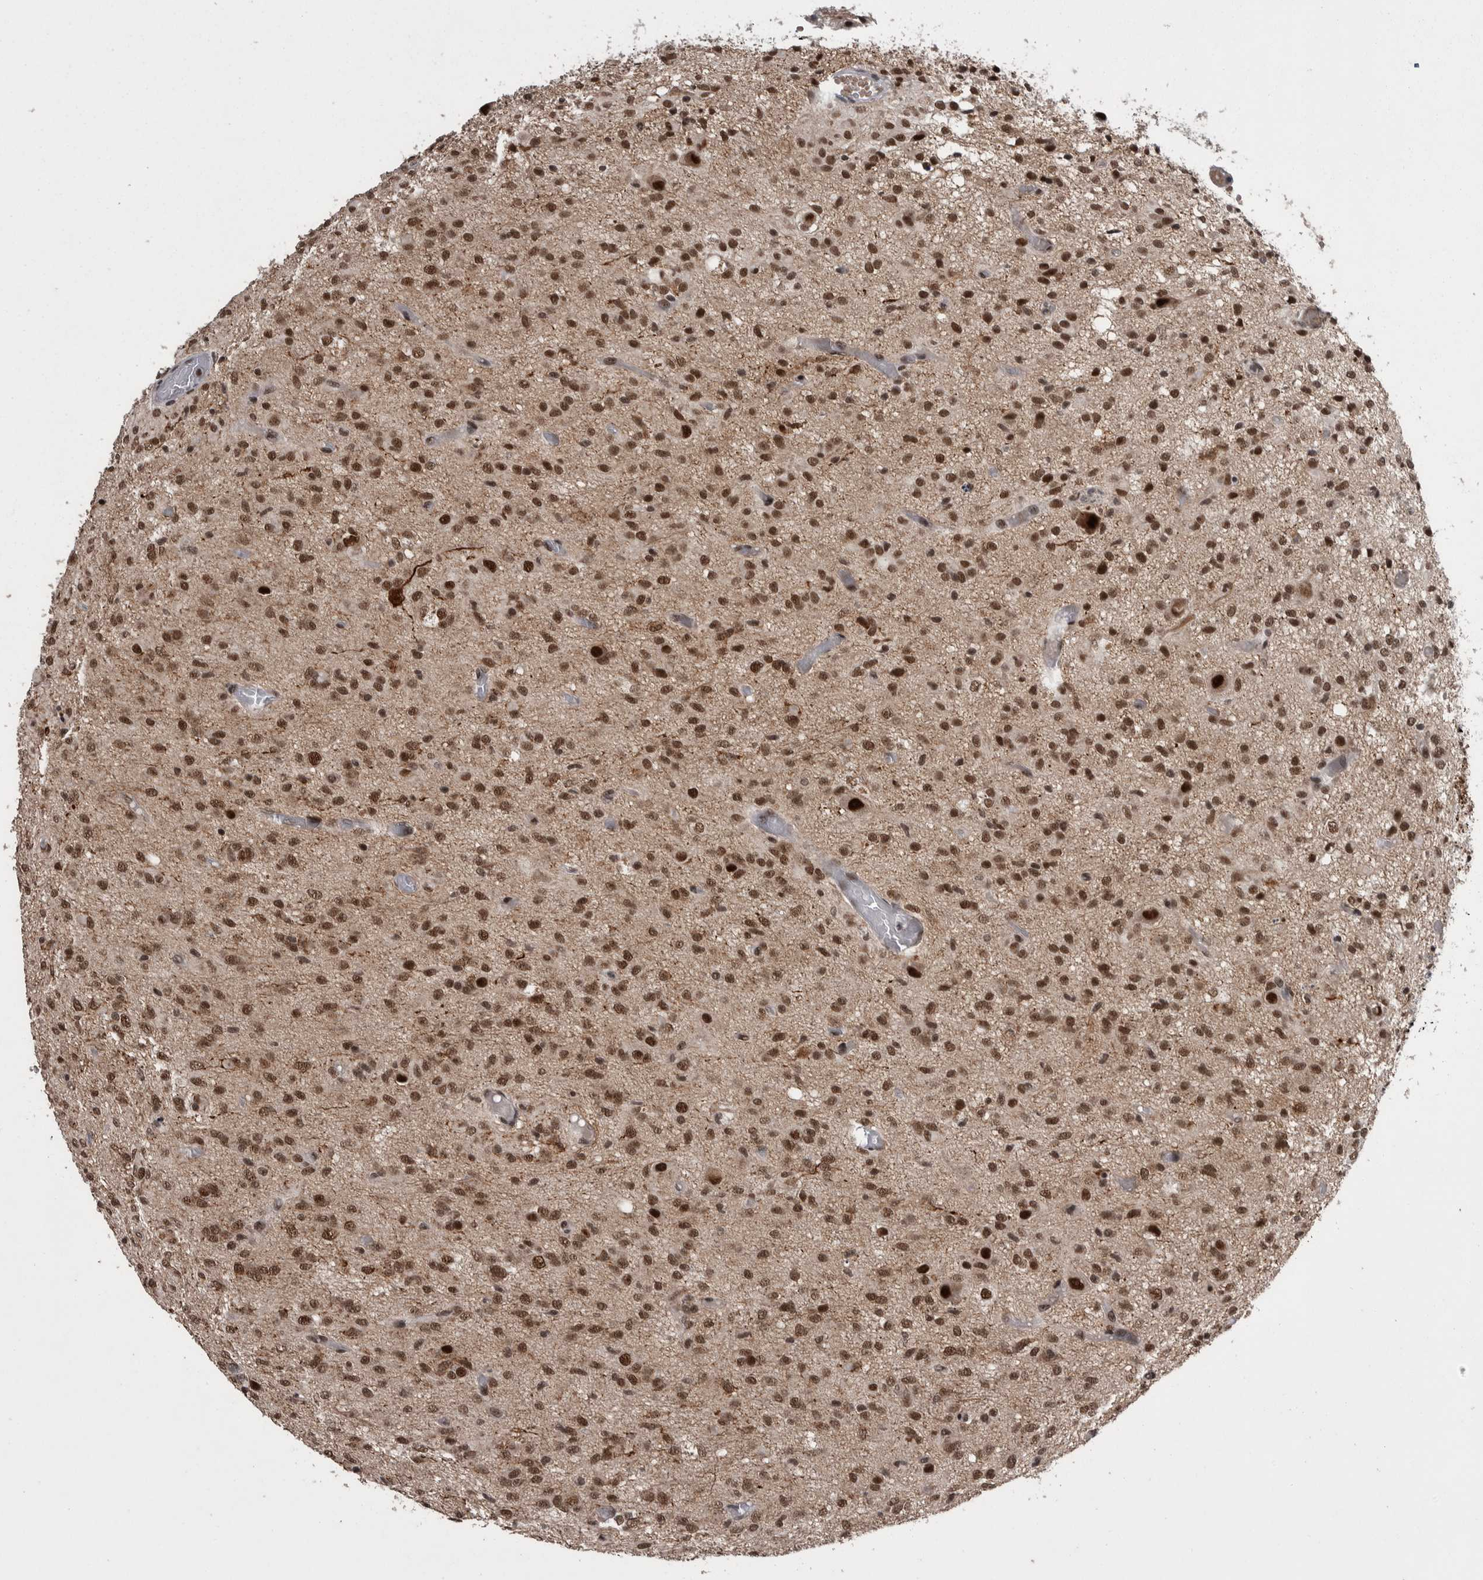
{"staining": {"intensity": "moderate", "quantity": ">75%", "location": "nuclear"}, "tissue": "glioma", "cell_type": "Tumor cells", "image_type": "cancer", "snomed": [{"axis": "morphology", "description": "Glioma, malignant, High grade"}, {"axis": "topography", "description": "Brain"}], "caption": "A high-resolution image shows immunohistochemistry (IHC) staining of glioma, which reveals moderate nuclear positivity in about >75% of tumor cells. (Brightfield microscopy of DAB IHC at high magnification).", "gene": "DMTF1", "patient": {"sex": "female", "age": 59}}